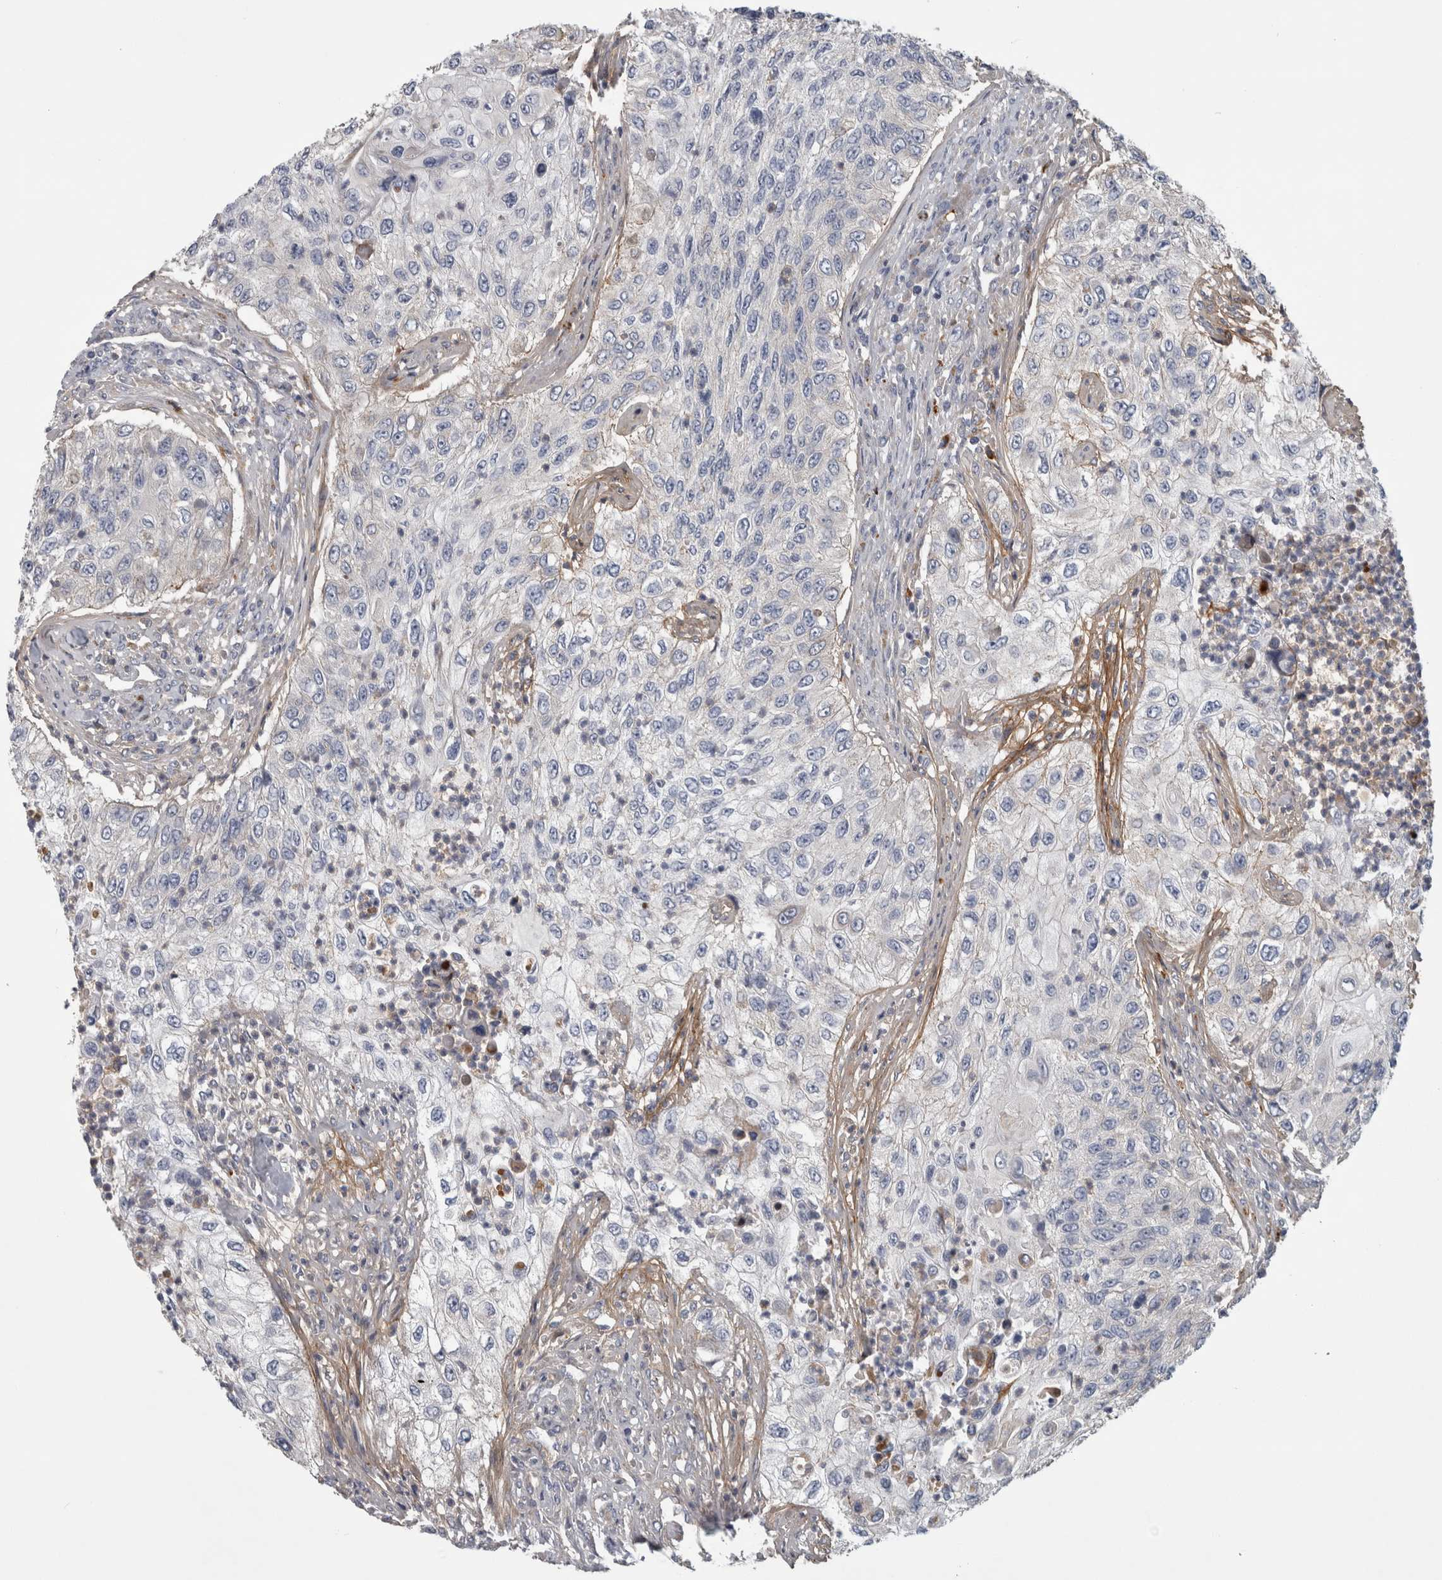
{"staining": {"intensity": "negative", "quantity": "none", "location": "none"}, "tissue": "urothelial cancer", "cell_type": "Tumor cells", "image_type": "cancer", "snomed": [{"axis": "morphology", "description": "Urothelial carcinoma, High grade"}, {"axis": "topography", "description": "Urinary bladder"}], "caption": "An immunohistochemistry (IHC) histopathology image of urothelial cancer is shown. There is no staining in tumor cells of urothelial cancer. (Stains: DAB immunohistochemistry with hematoxylin counter stain, Microscopy: brightfield microscopy at high magnification).", "gene": "ATXN2", "patient": {"sex": "female", "age": 60}}